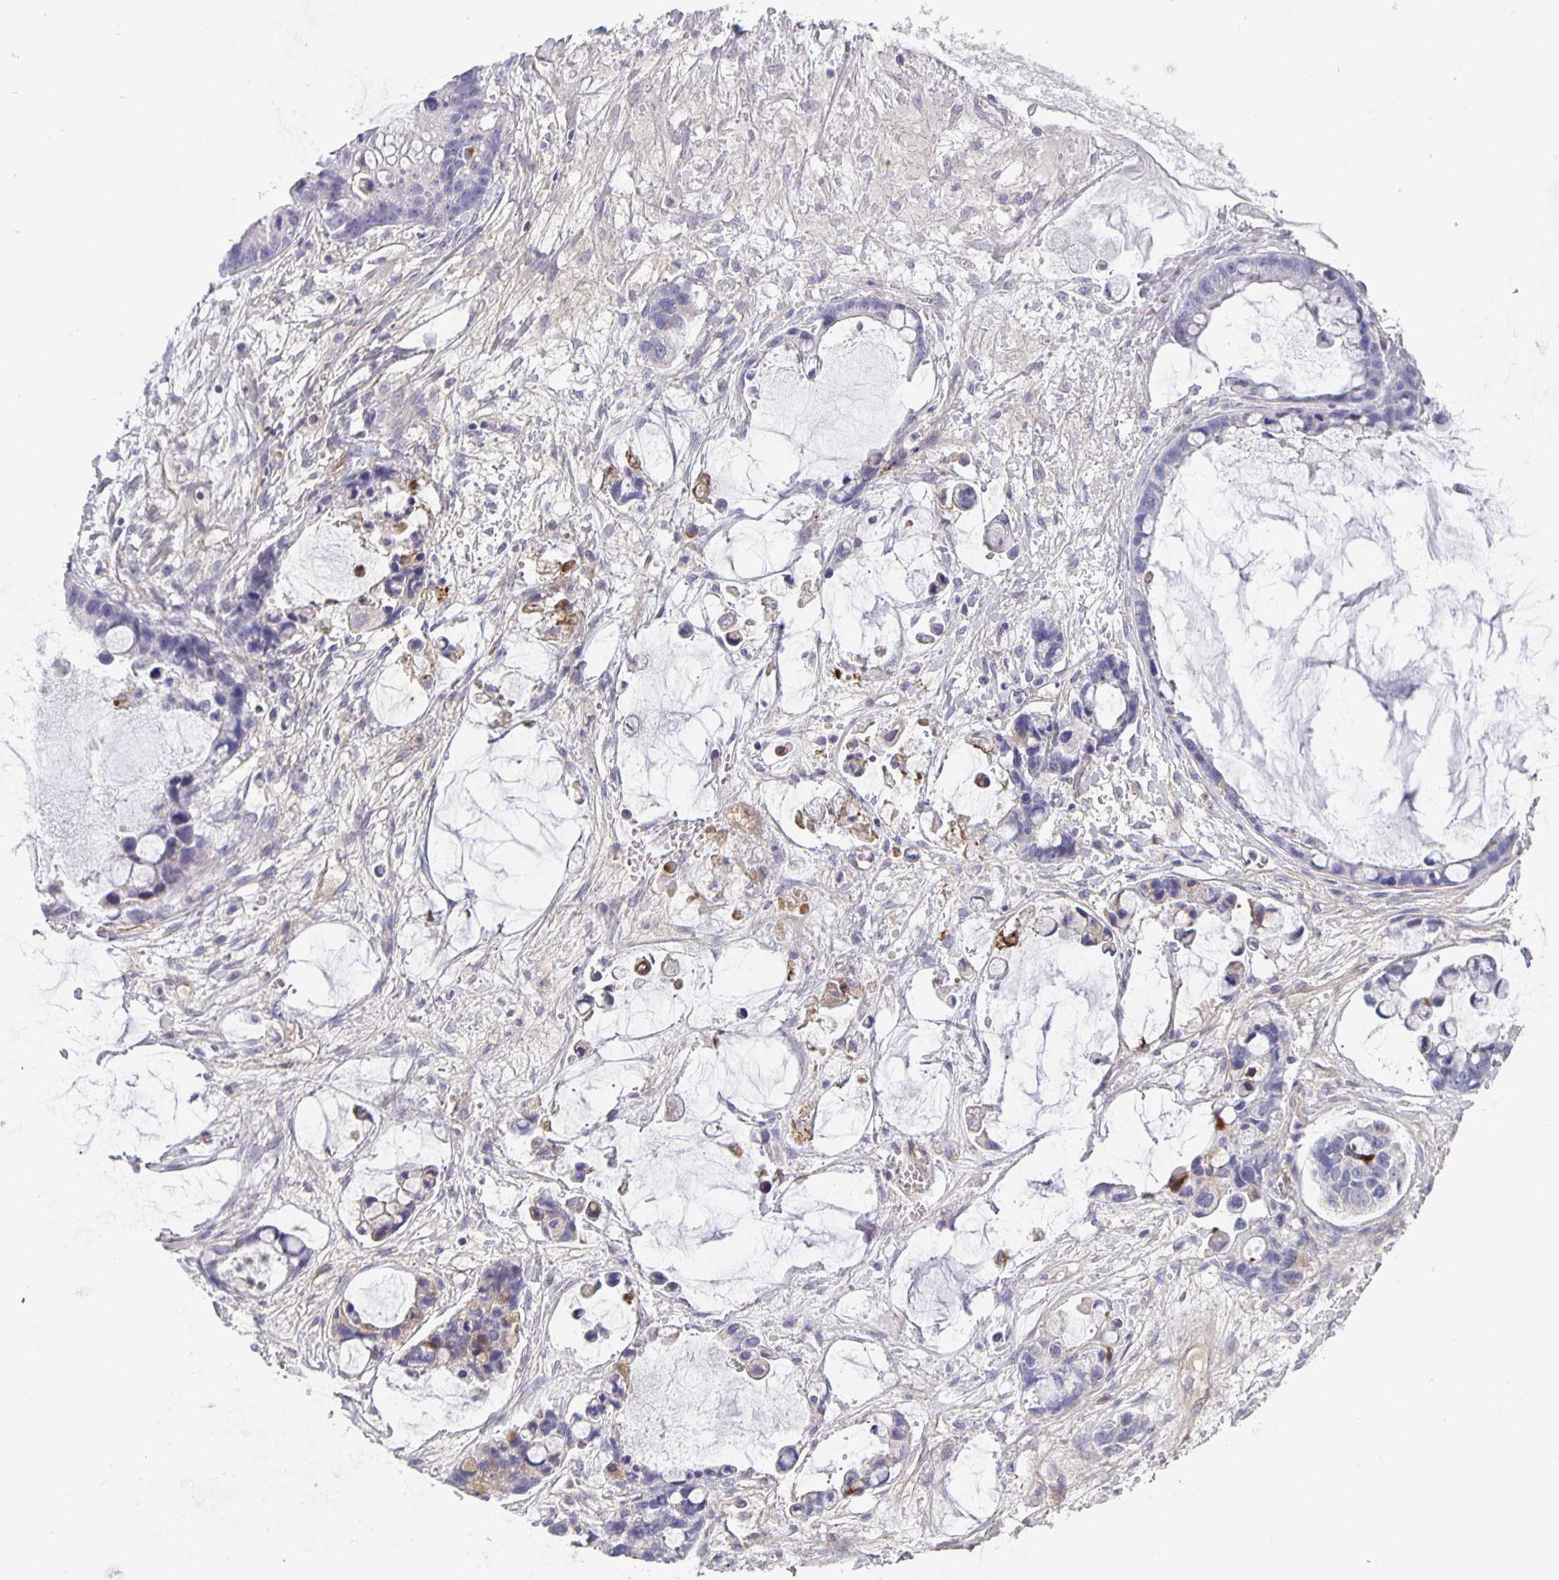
{"staining": {"intensity": "negative", "quantity": "none", "location": "none"}, "tissue": "ovarian cancer", "cell_type": "Tumor cells", "image_type": "cancer", "snomed": [{"axis": "morphology", "description": "Cystadenocarcinoma, mucinous, NOS"}, {"axis": "topography", "description": "Ovary"}], "caption": "This is a histopathology image of immunohistochemistry staining of mucinous cystadenocarcinoma (ovarian), which shows no staining in tumor cells.", "gene": "GDF15", "patient": {"sex": "female", "age": 63}}